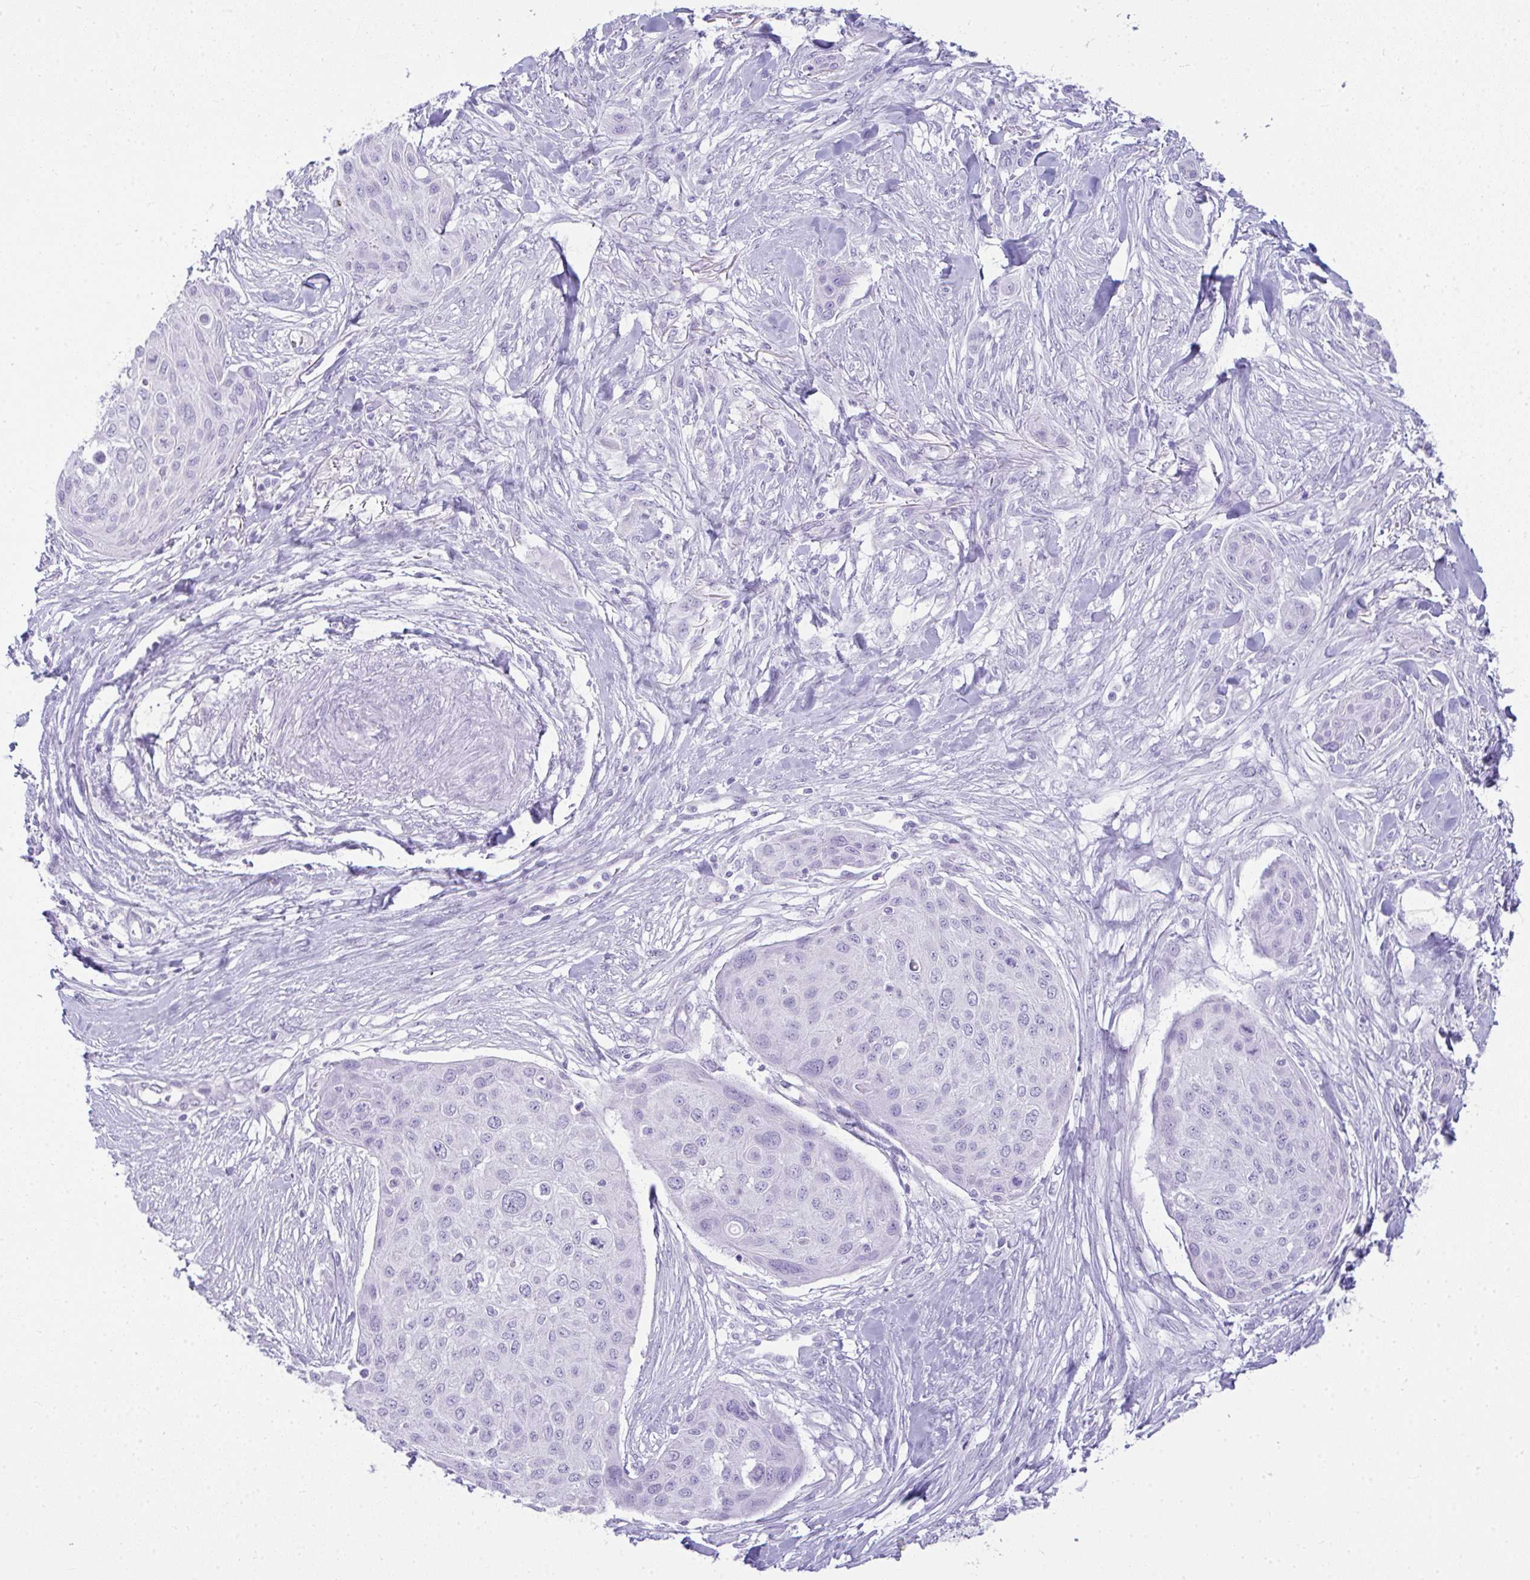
{"staining": {"intensity": "negative", "quantity": "none", "location": "none"}, "tissue": "skin cancer", "cell_type": "Tumor cells", "image_type": "cancer", "snomed": [{"axis": "morphology", "description": "Squamous cell carcinoma, NOS"}, {"axis": "topography", "description": "Skin"}], "caption": "Skin squamous cell carcinoma was stained to show a protein in brown. There is no significant staining in tumor cells.", "gene": "RASL10A", "patient": {"sex": "female", "age": 87}}